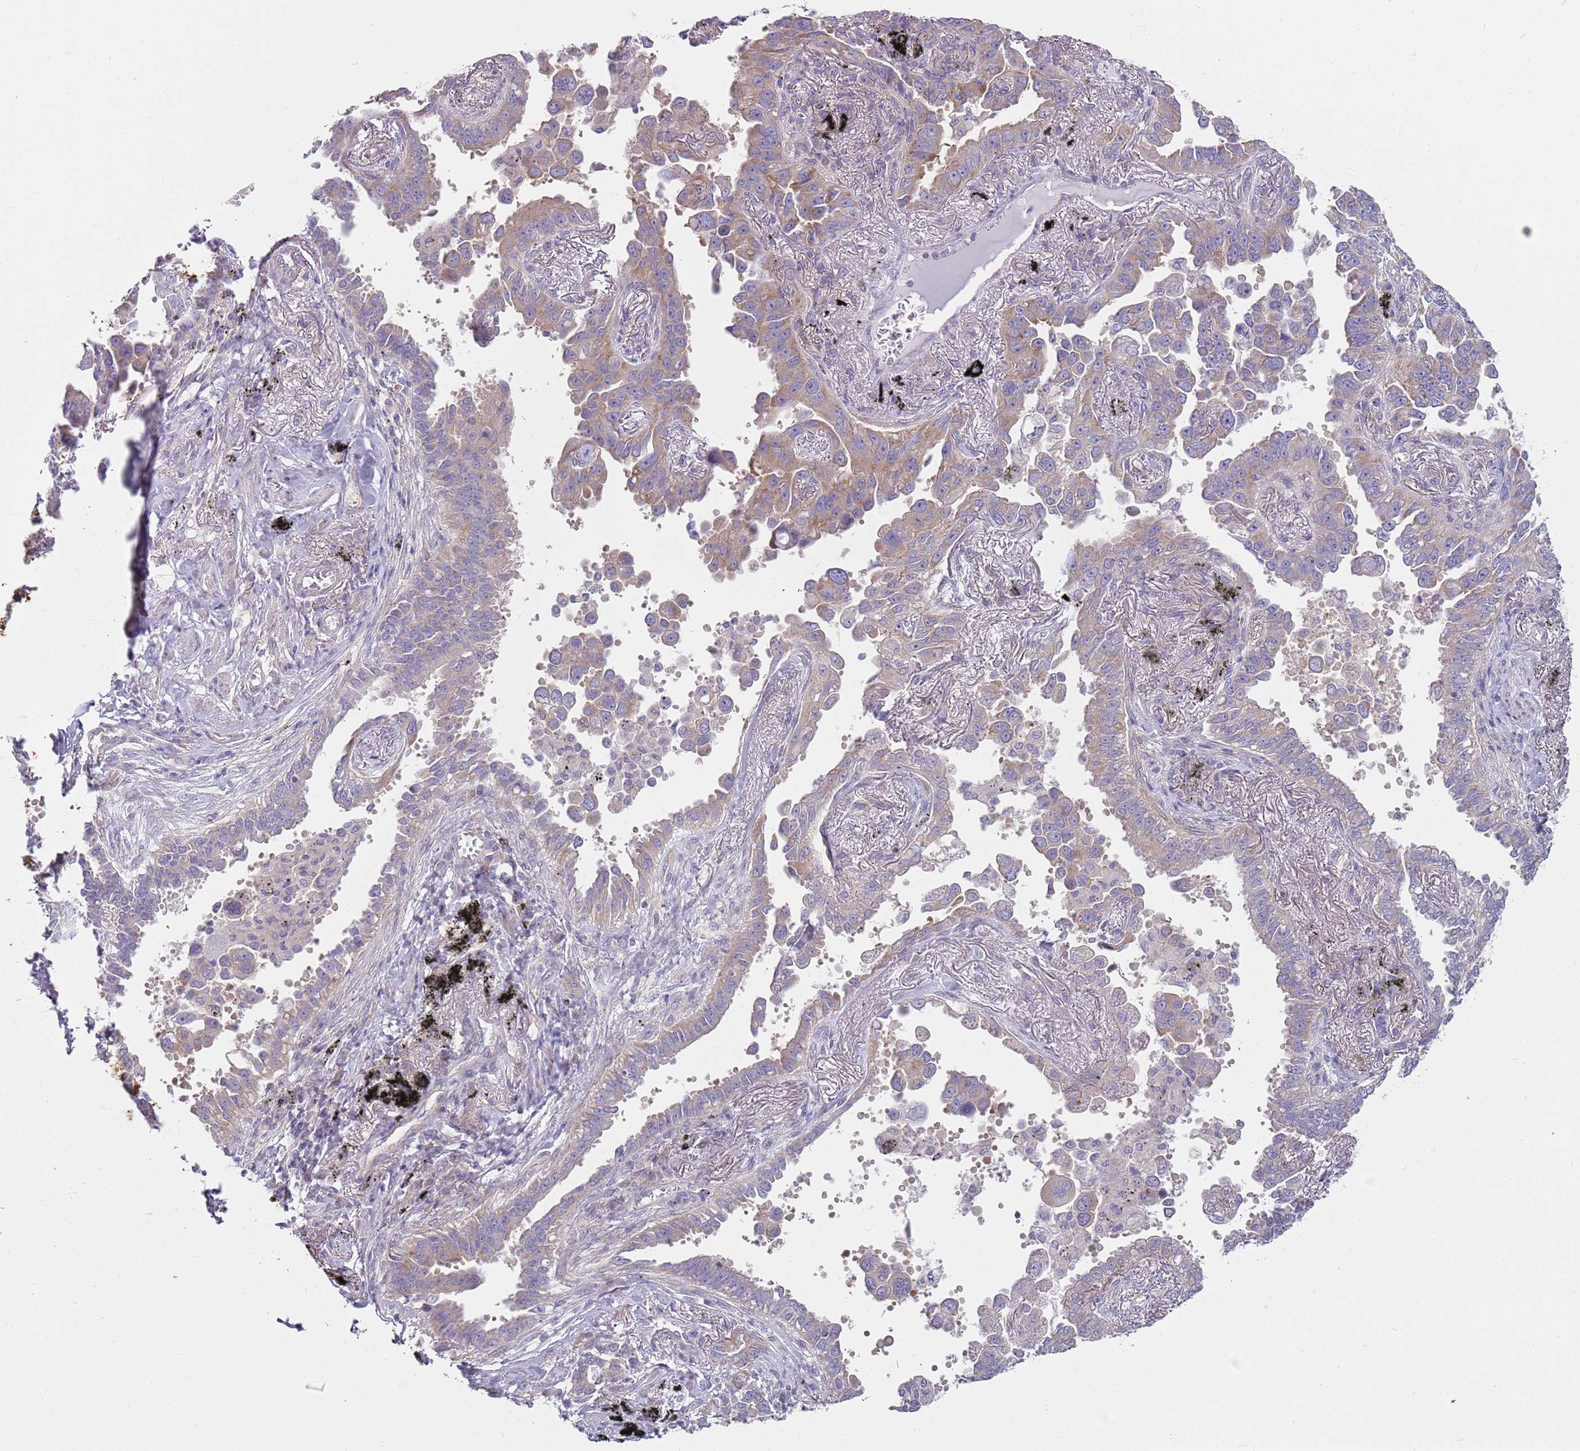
{"staining": {"intensity": "moderate", "quantity": "<25%", "location": "cytoplasmic/membranous"}, "tissue": "lung cancer", "cell_type": "Tumor cells", "image_type": "cancer", "snomed": [{"axis": "morphology", "description": "Adenocarcinoma, NOS"}, {"axis": "topography", "description": "Lung"}], "caption": "Immunohistochemical staining of adenocarcinoma (lung) demonstrates low levels of moderate cytoplasmic/membranous protein staining in about <25% of tumor cells.", "gene": "SLC26A6", "patient": {"sex": "male", "age": 67}}